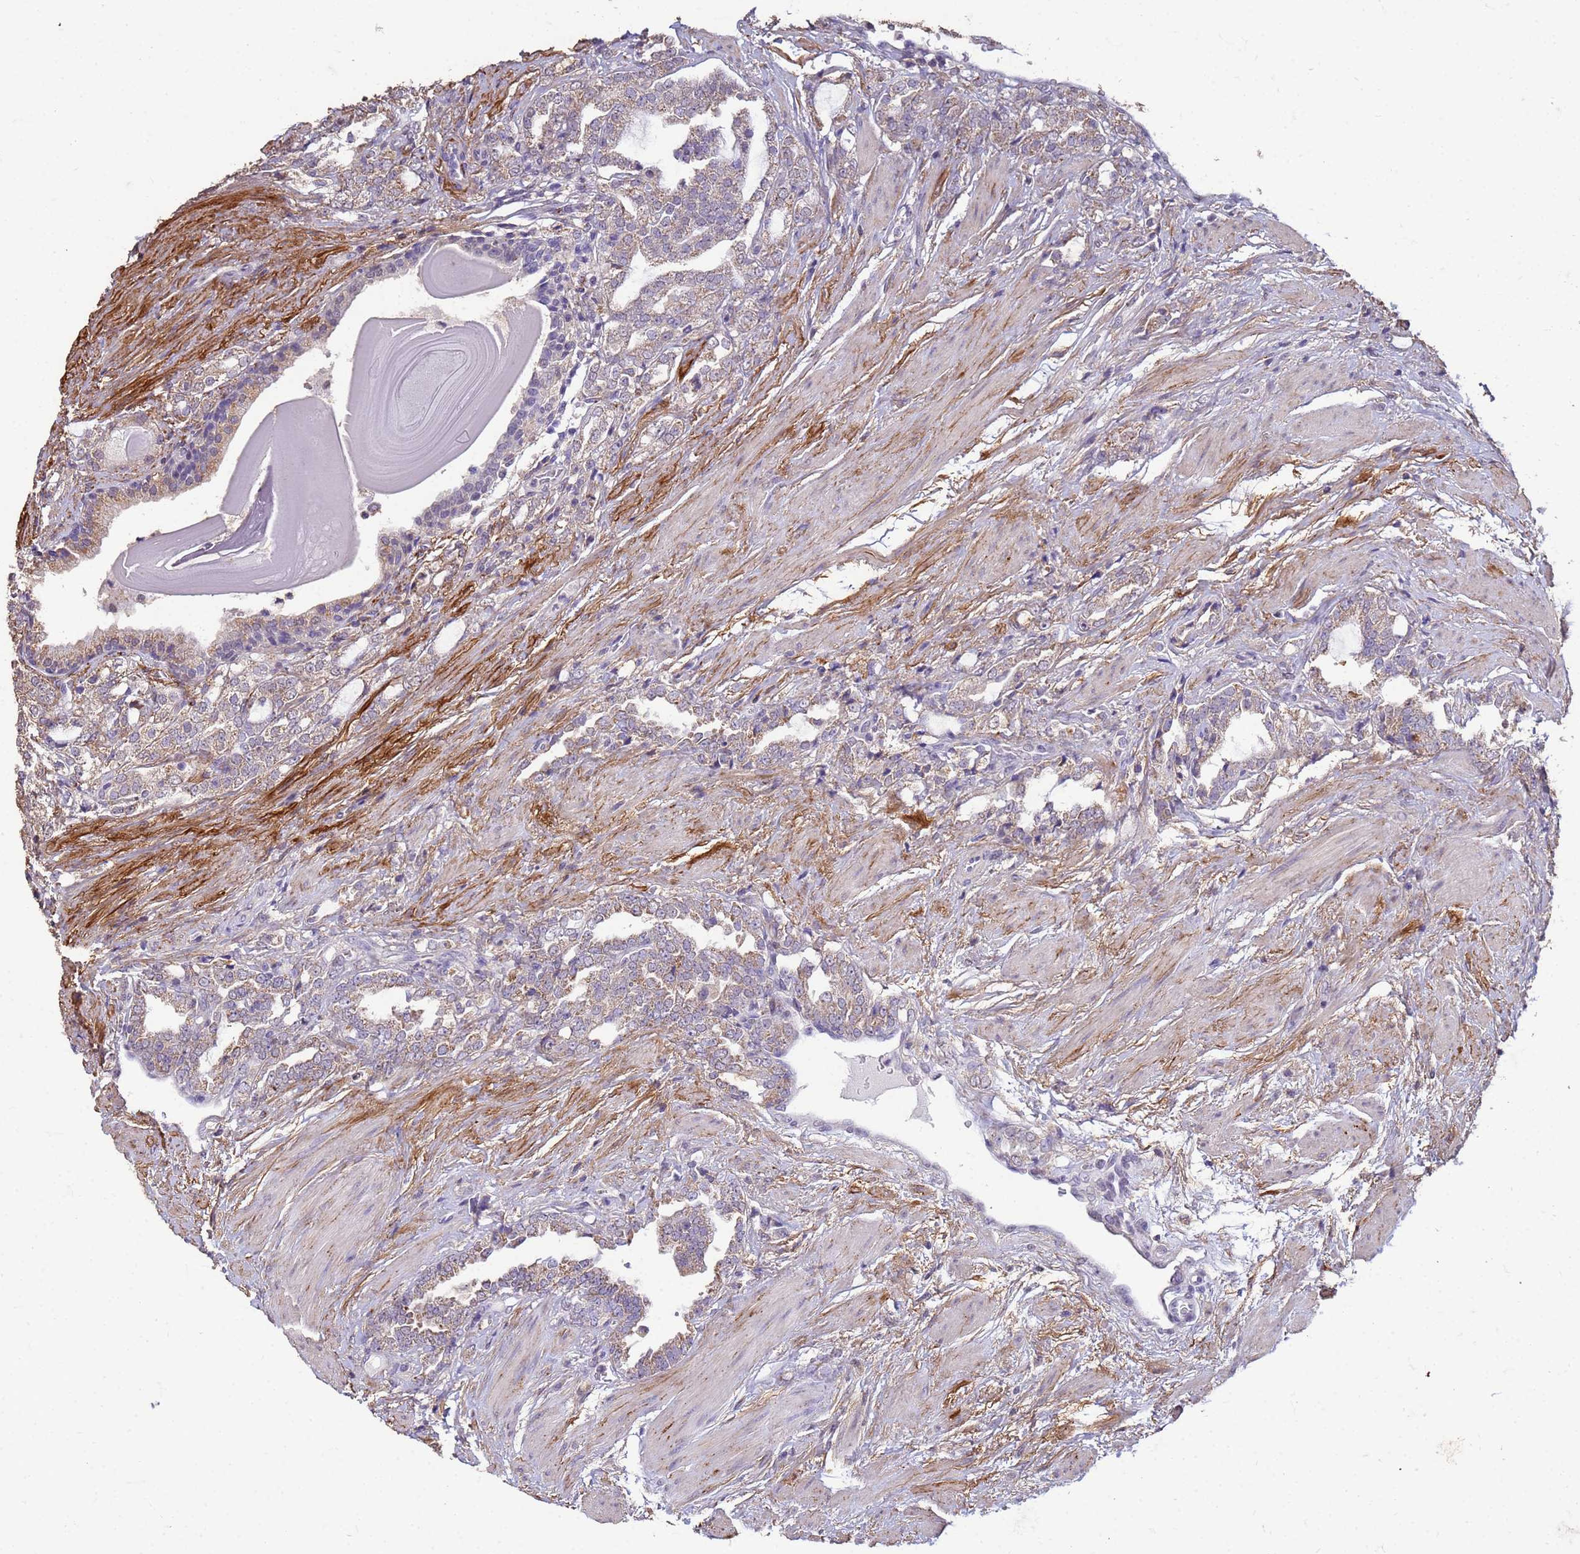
{"staining": {"intensity": "weak", "quantity": ">75%", "location": "cytoplasmic/membranous"}, "tissue": "prostate cancer", "cell_type": "Tumor cells", "image_type": "cancer", "snomed": [{"axis": "morphology", "description": "Adenocarcinoma, High grade"}, {"axis": "topography", "description": "Prostate"}], "caption": "Tumor cells show low levels of weak cytoplasmic/membranous staining in about >75% of cells in human prostate cancer (adenocarcinoma (high-grade)). (Brightfield microscopy of DAB IHC at high magnification).", "gene": "SLC25A15", "patient": {"sex": "male", "age": 64}}